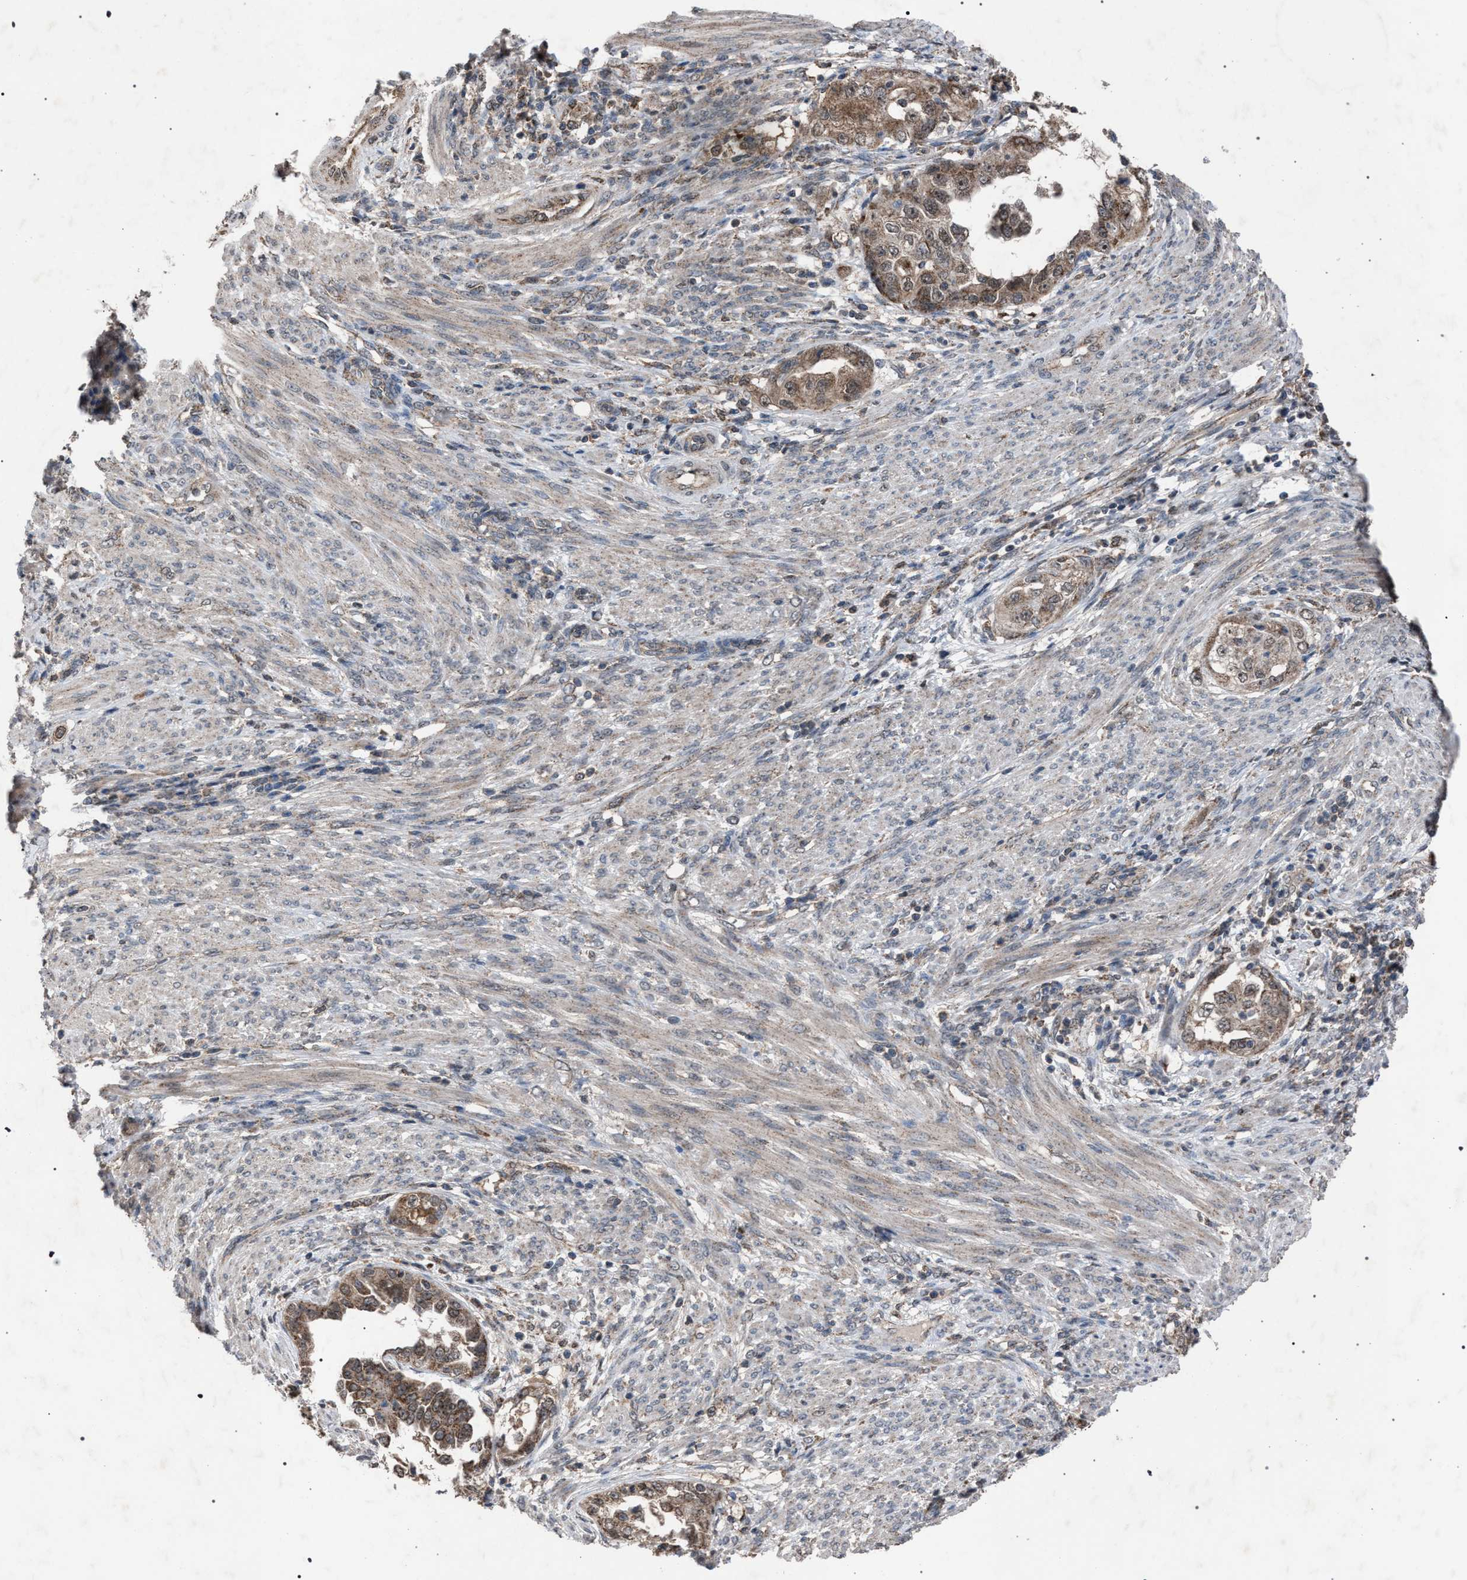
{"staining": {"intensity": "moderate", "quantity": ">75%", "location": "cytoplasmic/membranous"}, "tissue": "endometrial cancer", "cell_type": "Tumor cells", "image_type": "cancer", "snomed": [{"axis": "morphology", "description": "Adenocarcinoma, NOS"}, {"axis": "topography", "description": "Endometrium"}], "caption": "Endometrial cancer stained with DAB immunohistochemistry displays medium levels of moderate cytoplasmic/membranous staining in about >75% of tumor cells.", "gene": "HSD17B4", "patient": {"sex": "female", "age": 85}}